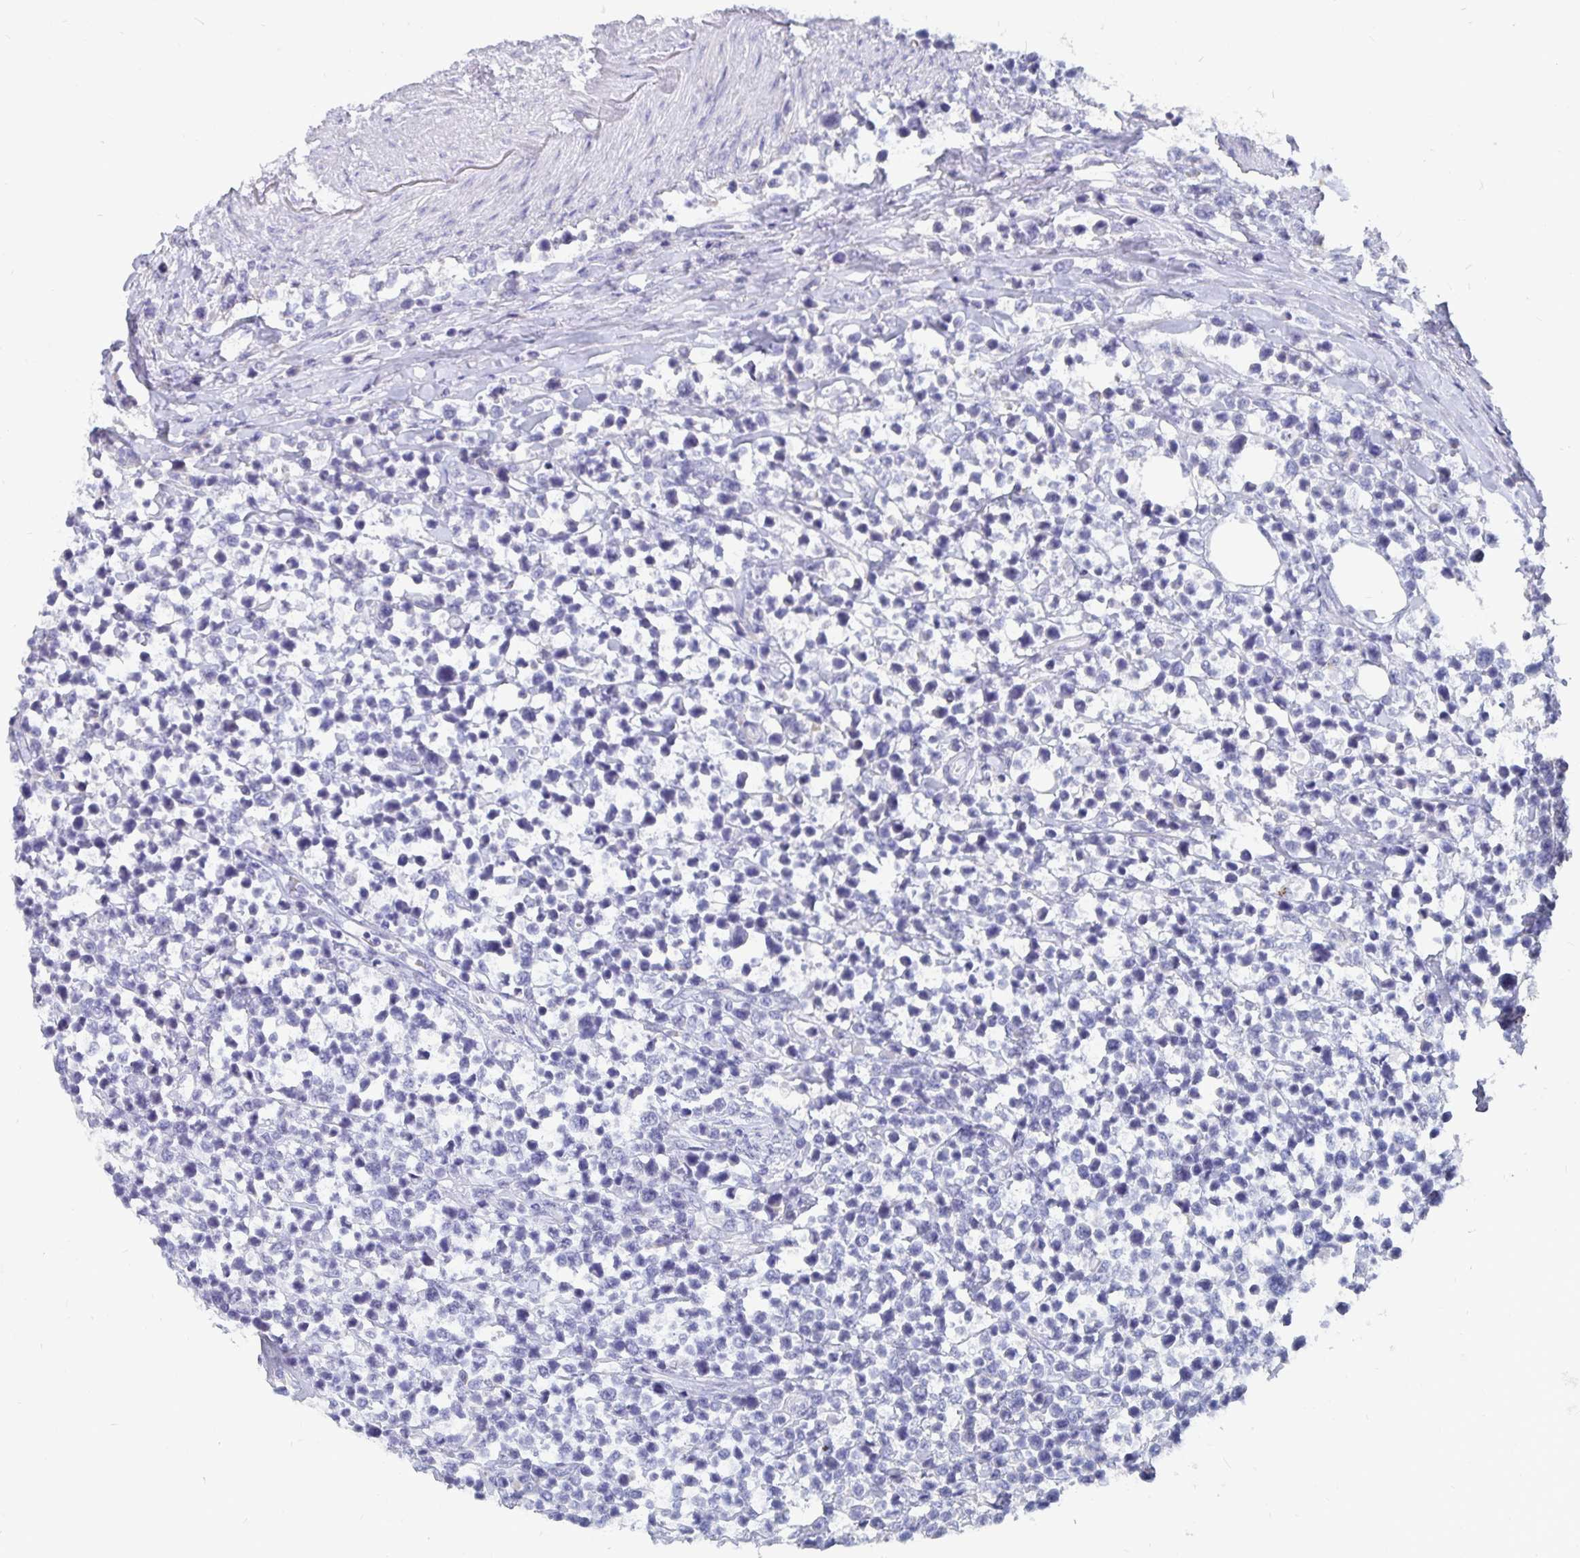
{"staining": {"intensity": "negative", "quantity": "none", "location": "none"}, "tissue": "lymphoma", "cell_type": "Tumor cells", "image_type": "cancer", "snomed": [{"axis": "morphology", "description": "Malignant lymphoma, non-Hodgkin's type, High grade"}, {"axis": "topography", "description": "Soft tissue"}], "caption": "Immunohistochemistry (IHC) image of neoplastic tissue: lymphoma stained with DAB demonstrates no significant protein expression in tumor cells.", "gene": "CFAP69", "patient": {"sex": "female", "age": 56}}